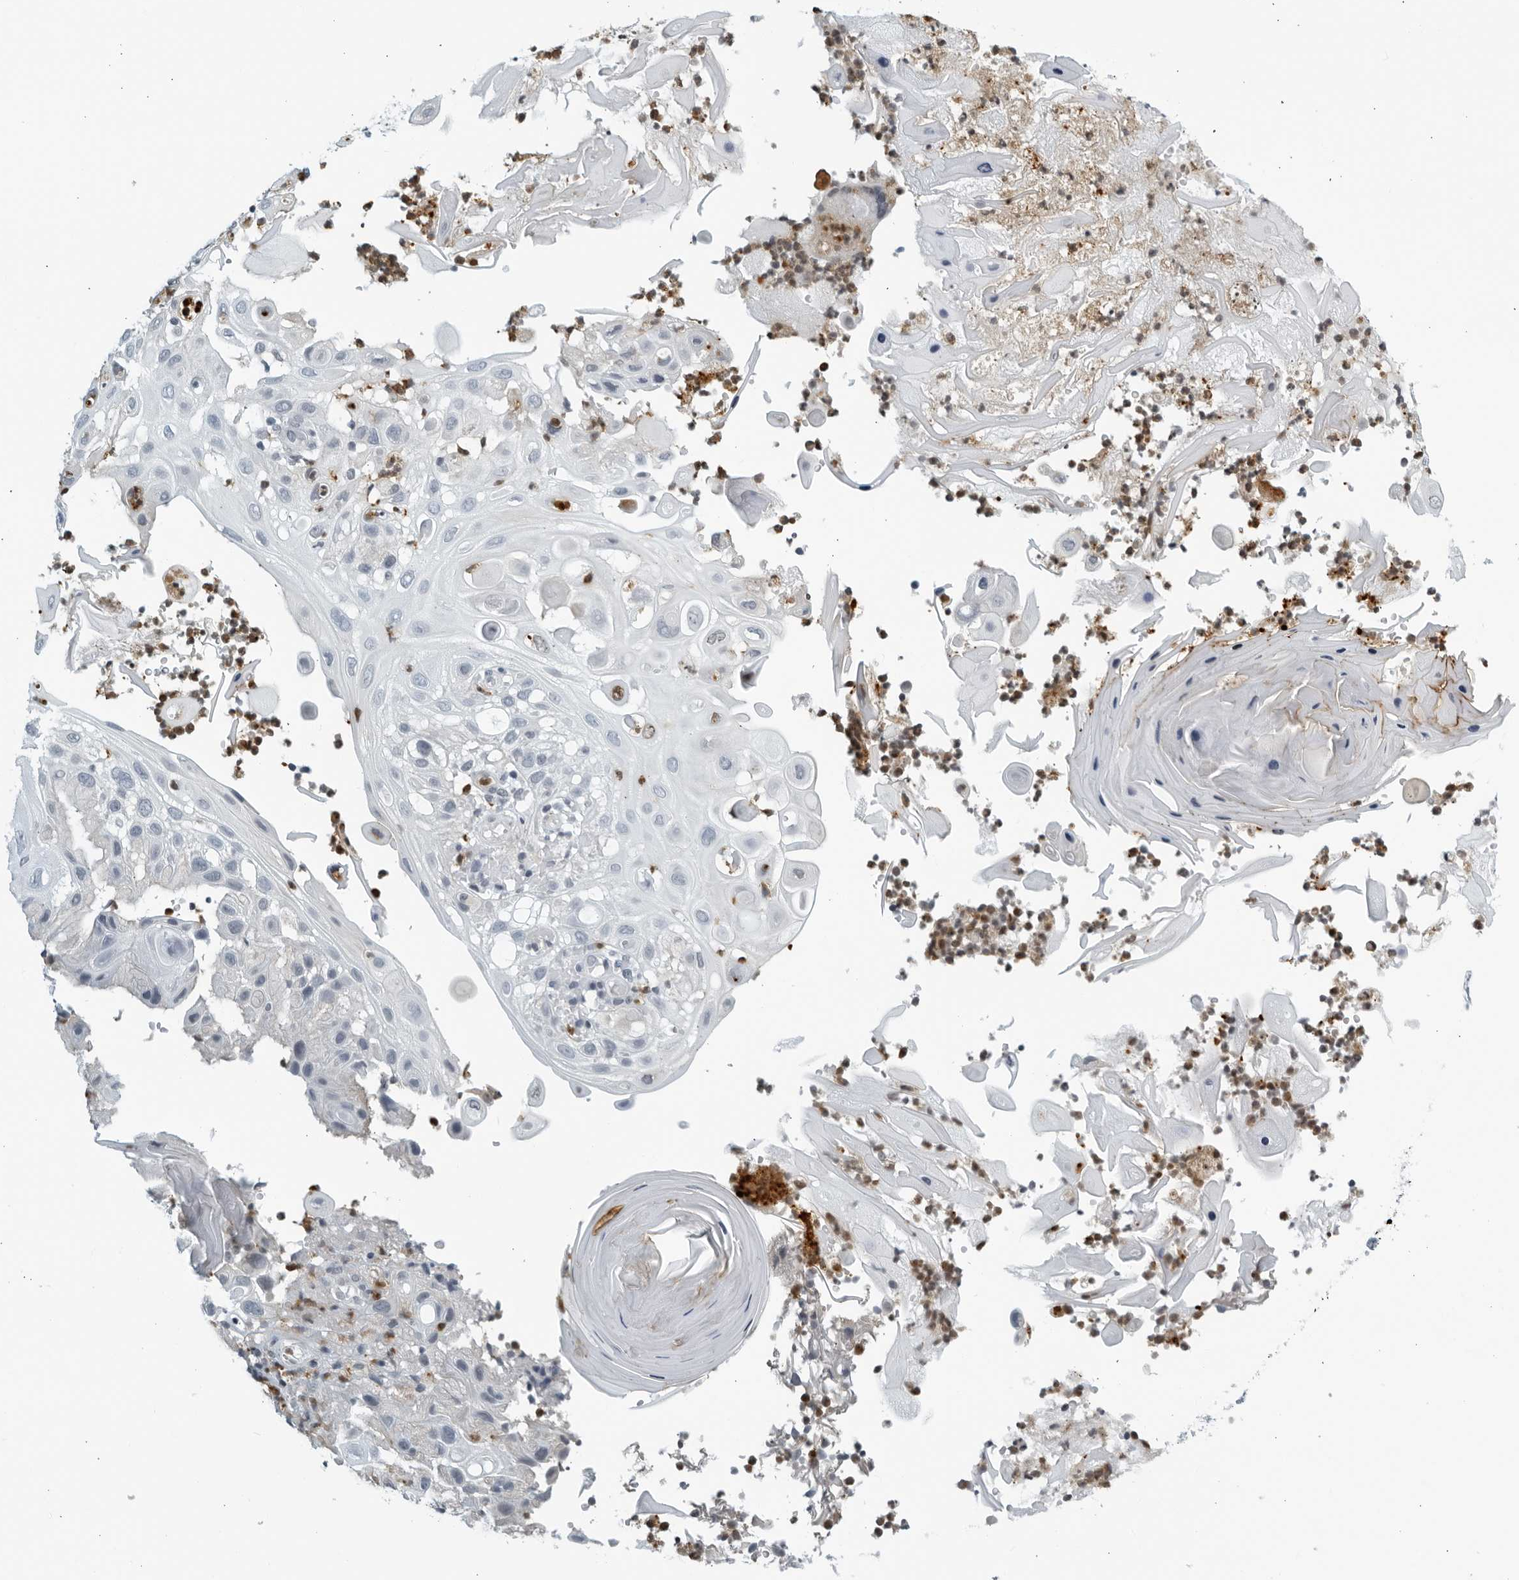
{"staining": {"intensity": "negative", "quantity": "none", "location": "none"}, "tissue": "skin cancer", "cell_type": "Tumor cells", "image_type": "cancer", "snomed": [{"axis": "morphology", "description": "Normal tissue, NOS"}, {"axis": "morphology", "description": "Squamous cell carcinoma, NOS"}, {"axis": "topography", "description": "Skin"}], "caption": "Tumor cells are negative for protein expression in human skin cancer.", "gene": "KLK7", "patient": {"sex": "female", "age": 96}}